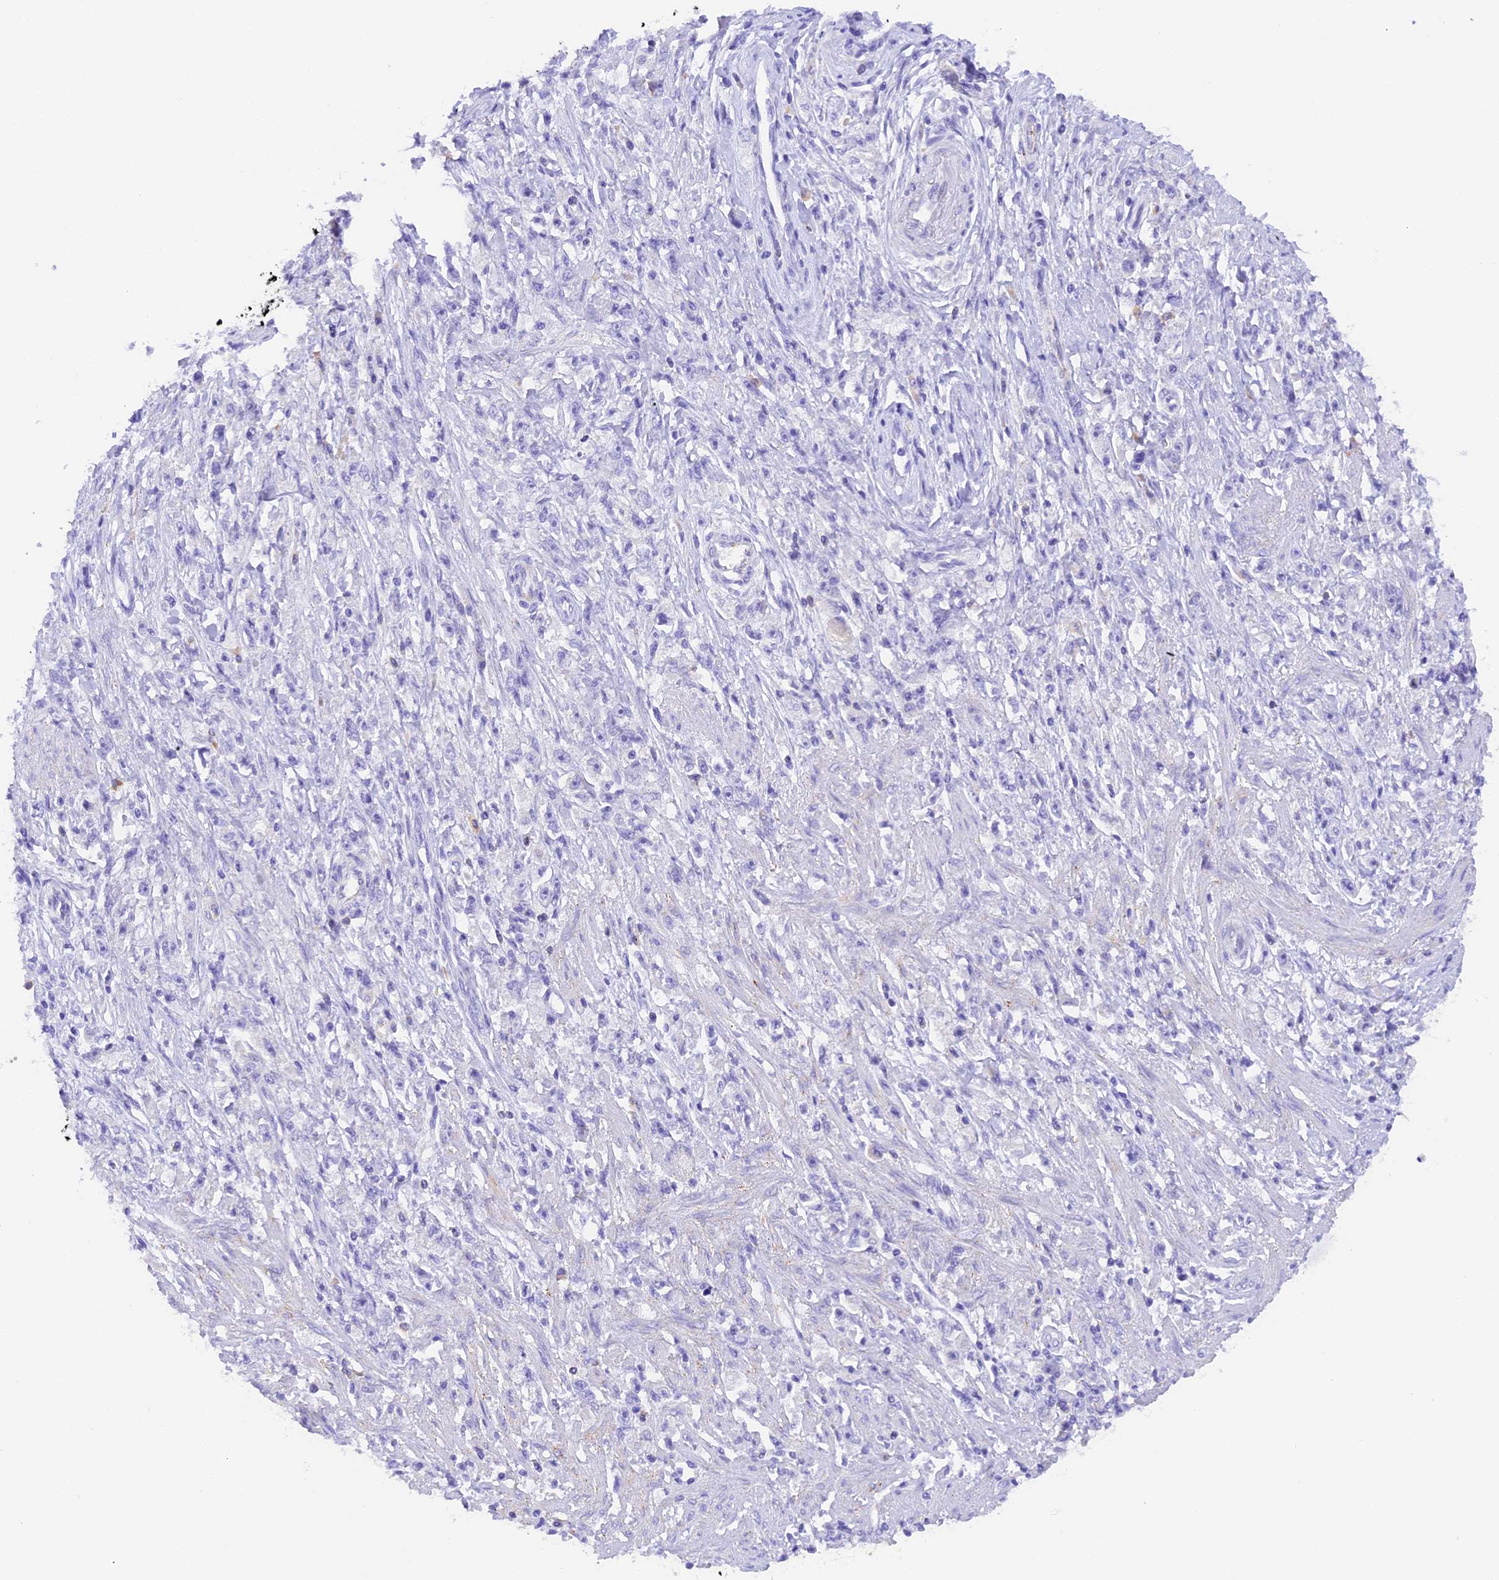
{"staining": {"intensity": "negative", "quantity": "none", "location": "none"}, "tissue": "stomach cancer", "cell_type": "Tumor cells", "image_type": "cancer", "snomed": [{"axis": "morphology", "description": "Adenocarcinoma, NOS"}, {"axis": "topography", "description": "Stomach"}], "caption": "The immunohistochemistry (IHC) image has no significant expression in tumor cells of adenocarcinoma (stomach) tissue.", "gene": "COL6A5", "patient": {"sex": "female", "age": 59}}